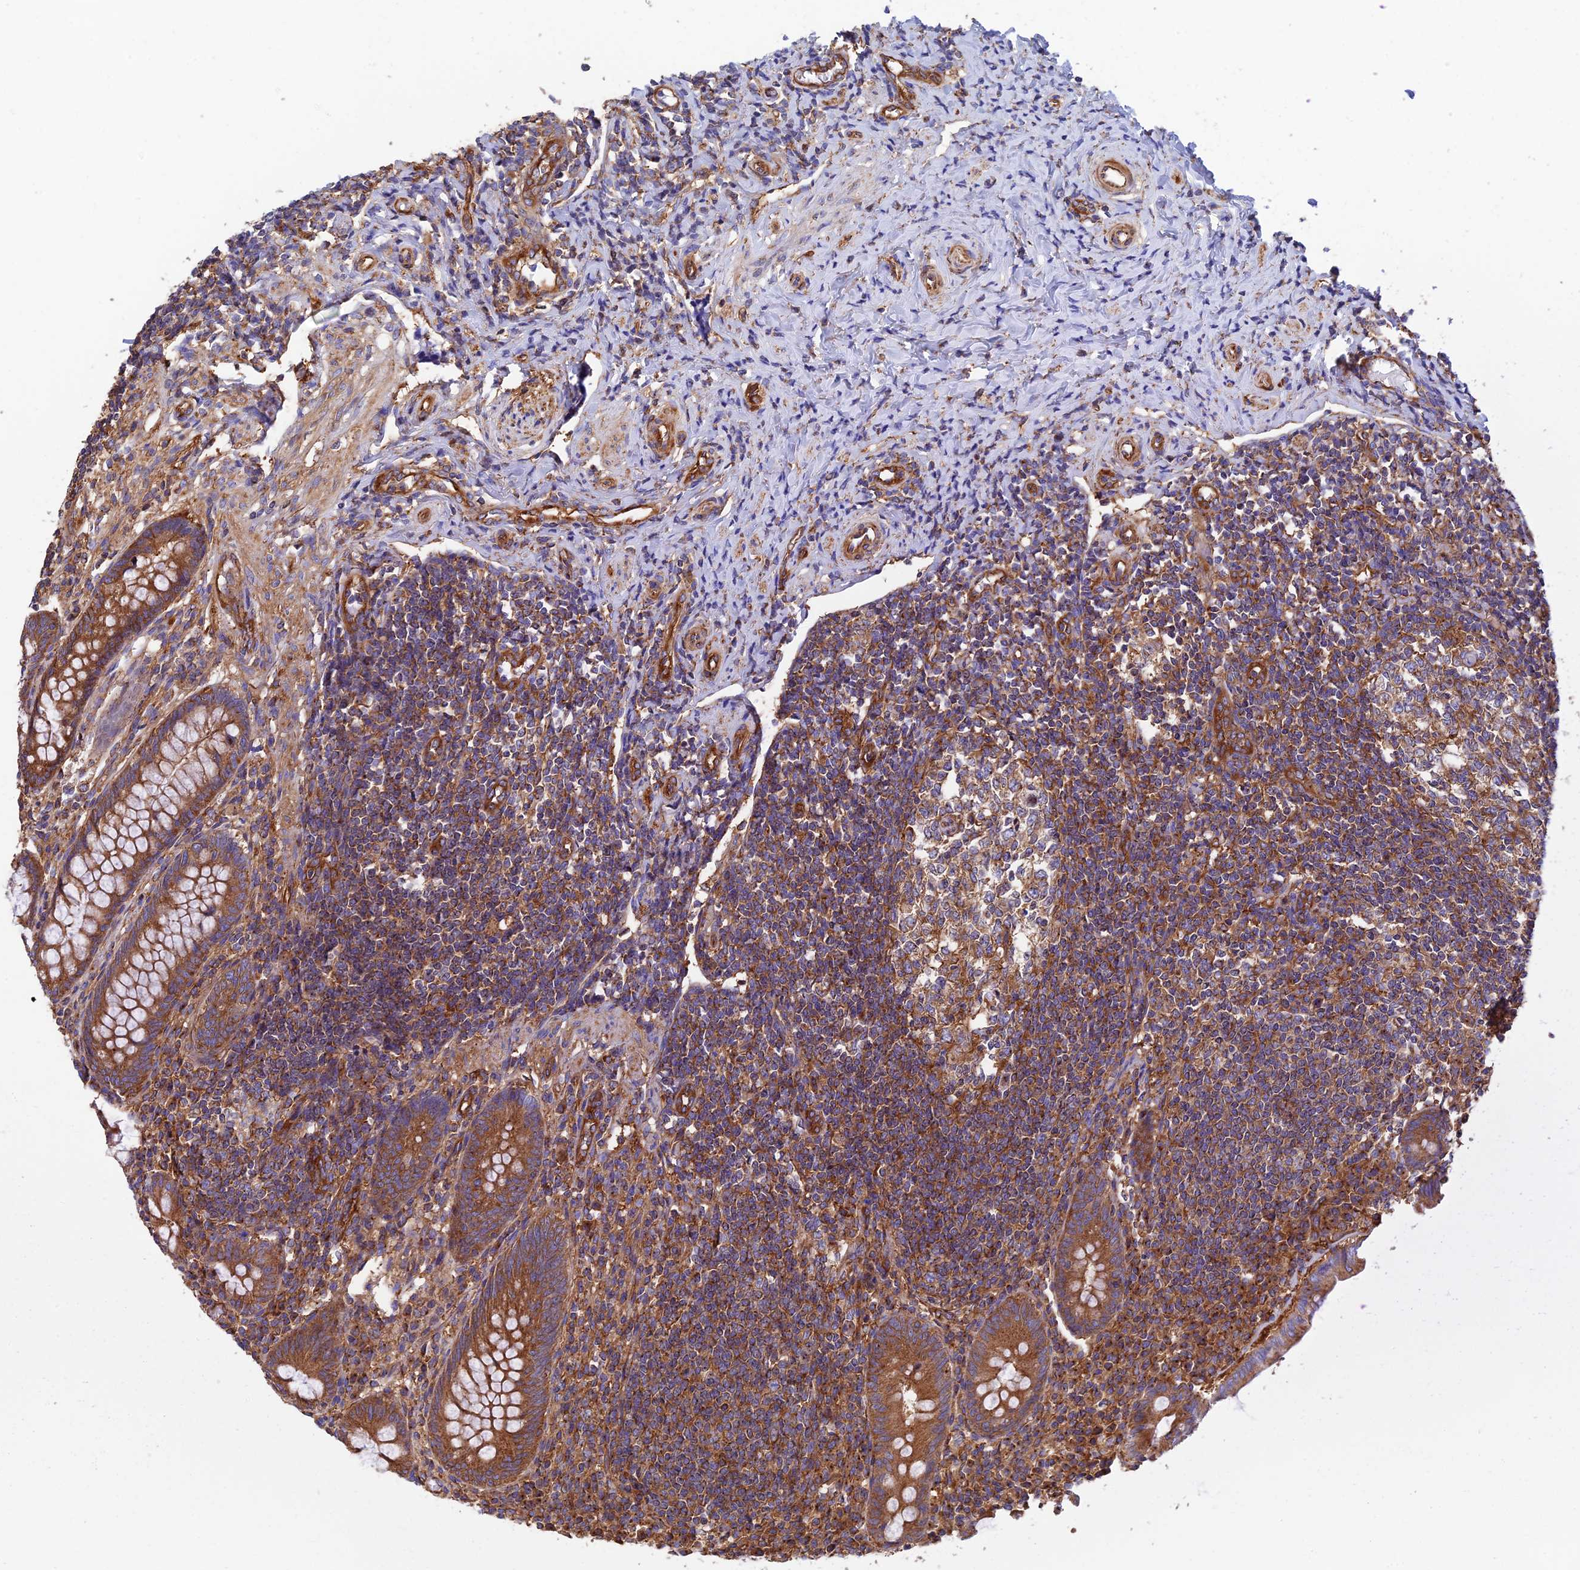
{"staining": {"intensity": "strong", "quantity": ">75%", "location": "cytoplasmic/membranous"}, "tissue": "appendix", "cell_type": "Glandular cells", "image_type": "normal", "snomed": [{"axis": "morphology", "description": "Normal tissue, NOS"}, {"axis": "topography", "description": "Appendix"}], "caption": "A brown stain labels strong cytoplasmic/membranous staining of a protein in glandular cells of benign human appendix. (IHC, brightfield microscopy, high magnification).", "gene": "DCTN2", "patient": {"sex": "female", "age": 33}}